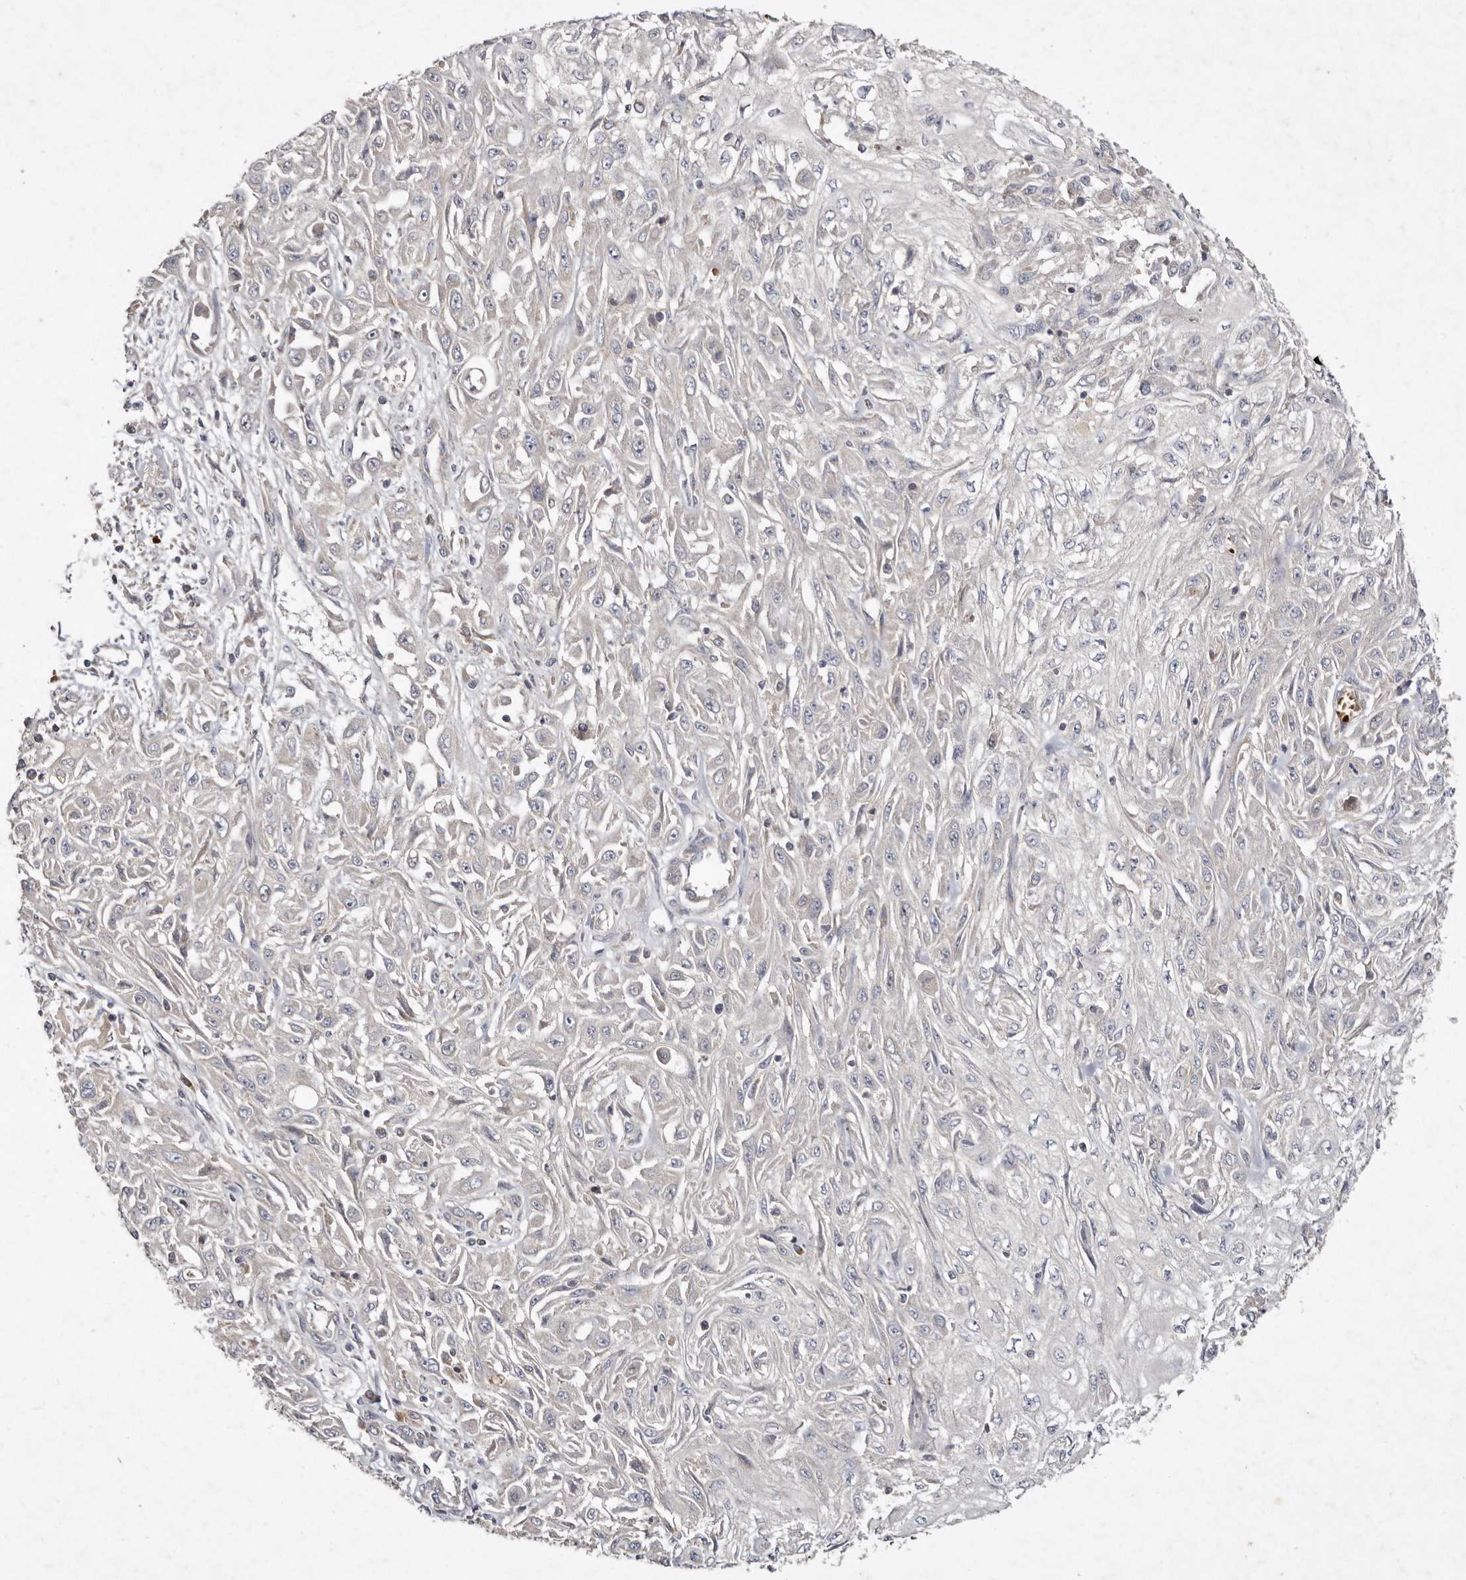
{"staining": {"intensity": "negative", "quantity": "none", "location": "none"}, "tissue": "skin cancer", "cell_type": "Tumor cells", "image_type": "cancer", "snomed": [{"axis": "morphology", "description": "Squamous cell carcinoma, NOS"}, {"axis": "morphology", "description": "Squamous cell carcinoma, metastatic, NOS"}, {"axis": "topography", "description": "Skin"}, {"axis": "topography", "description": "Lymph node"}], "caption": "High power microscopy photomicrograph of an immunohistochemistry (IHC) image of squamous cell carcinoma (skin), revealing no significant staining in tumor cells.", "gene": "SLC25A20", "patient": {"sex": "male", "age": 75}}